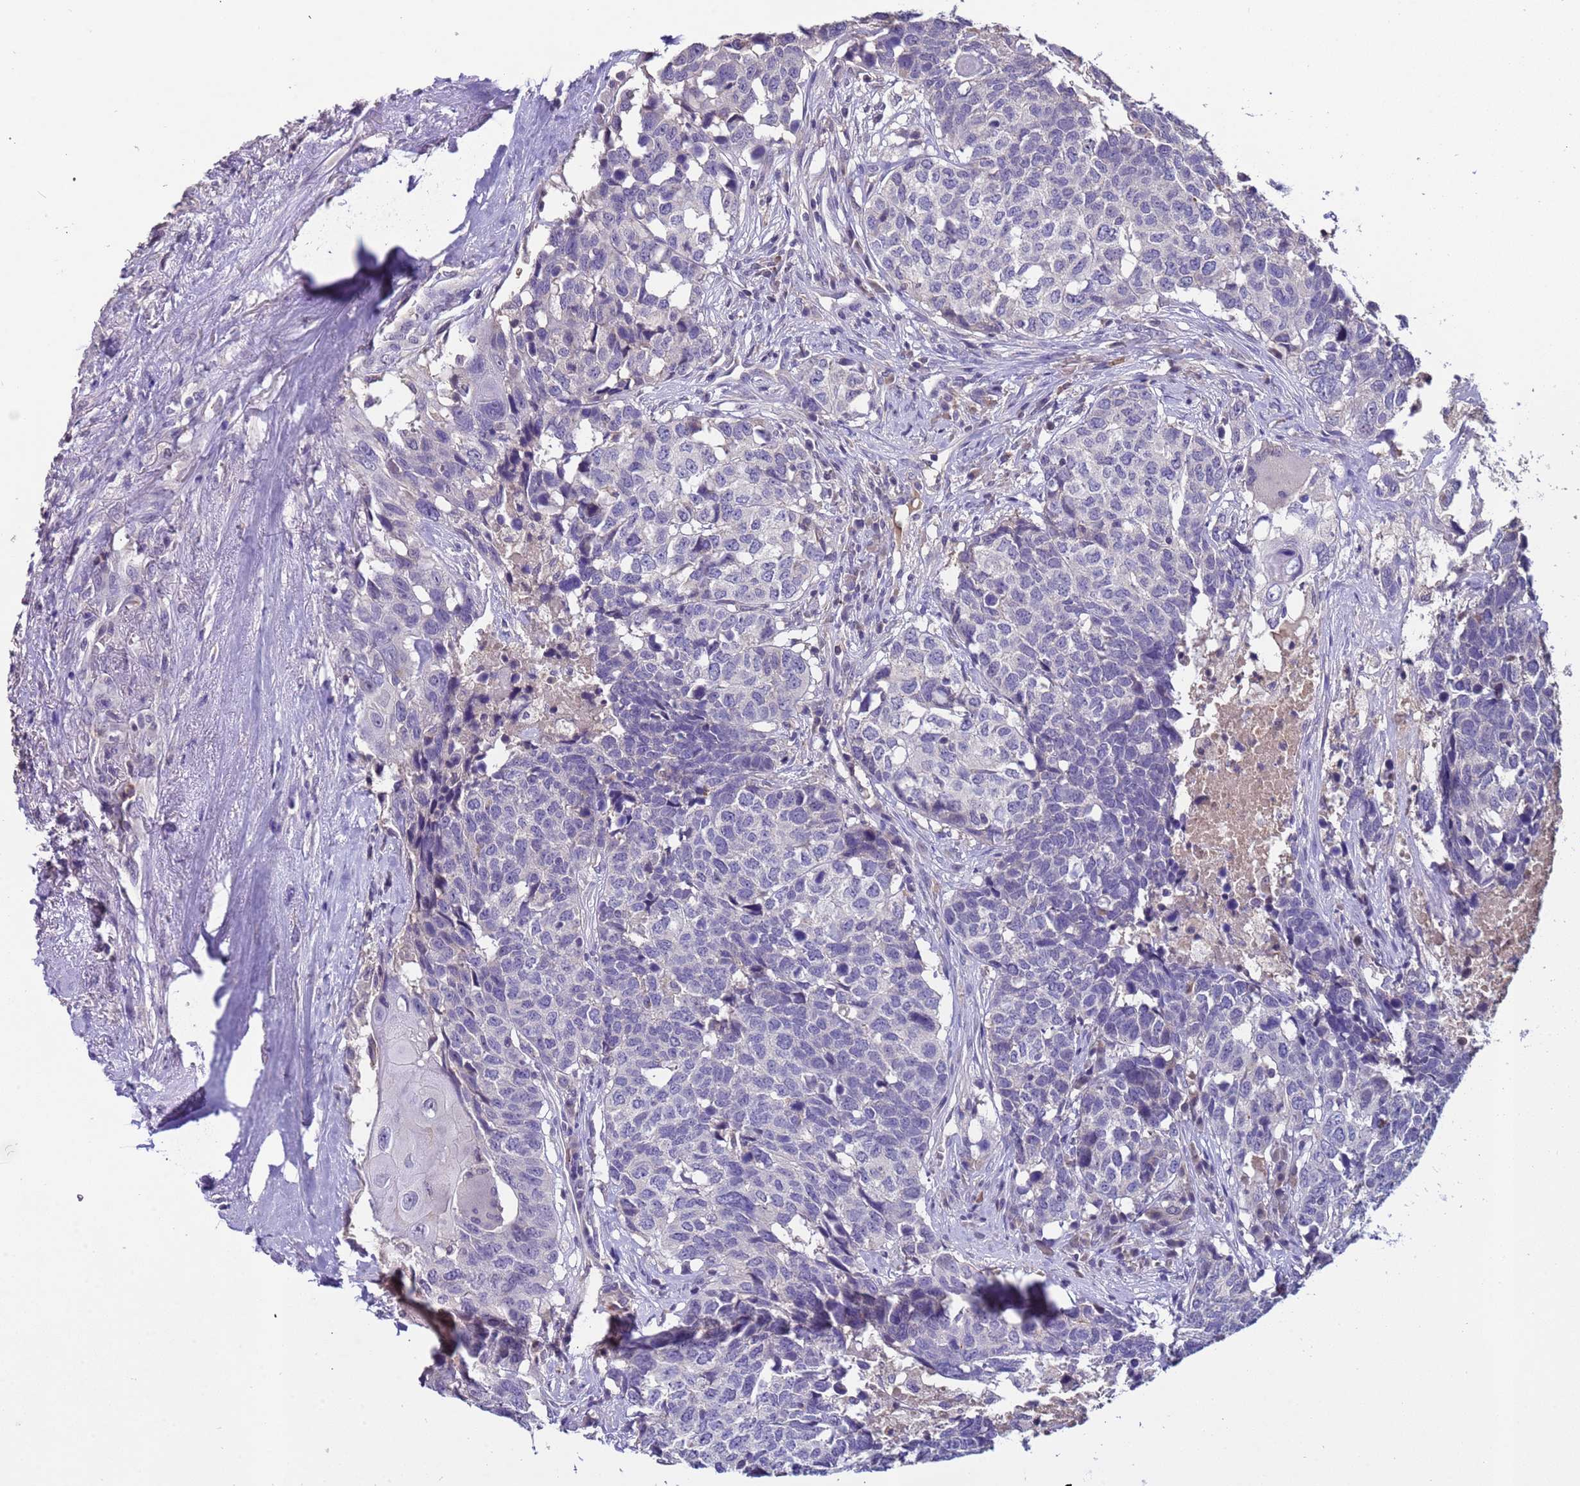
{"staining": {"intensity": "negative", "quantity": "none", "location": "none"}, "tissue": "head and neck cancer", "cell_type": "Tumor cells", "image_type": "cancer", "snomed": [{"axis": "morphology", "description": "Squamous cell carcinoma, NOS"}, {"axis": "topography", "description": "Head-Neck"}], "caption": "This is an IHC image of head and neck cancer. There is no staining in tumor cells.", "gene": "ZNF248", "patient": {"sex": "male", "age": 66}}